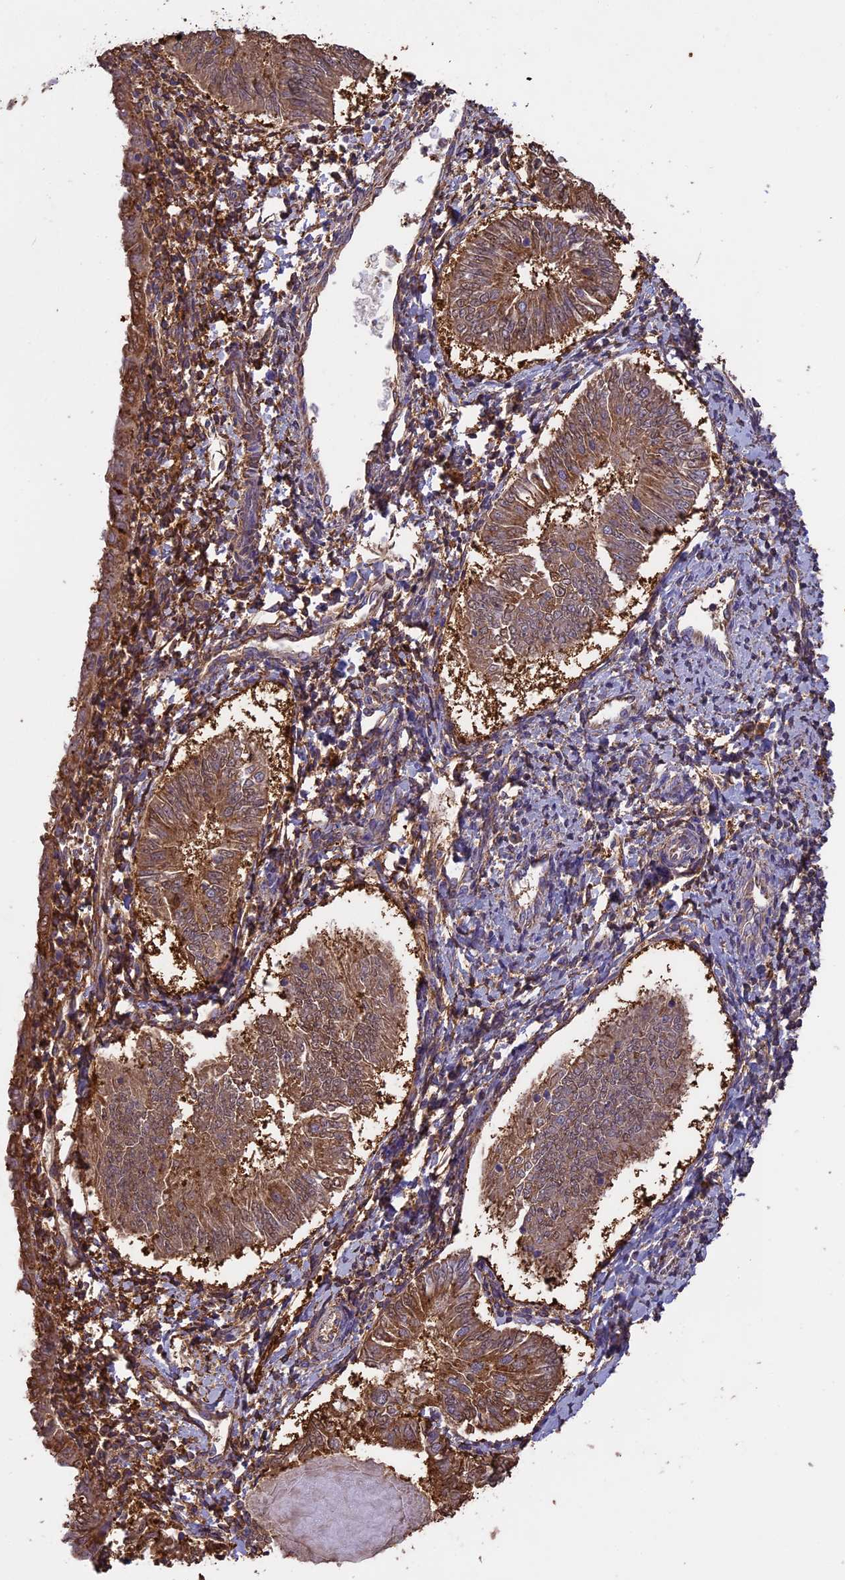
{"staining": {"intensity": "moderate", "quantity": ">75%", "location": "cytoplasmic/membranous,nuclear"}, "tissue": "endometrial cancer", "cell_type": "Tumor cells", "image_type": "cancer", "snomed": [{"axis": "morphology", "description": "Adenocarcinoma, NOS"}, {"axis": "topography", "description": "Endometrium"}], "caption": "Adenocarcinoma (endometrial) stained for a protein (brown) shows moderate cytoplasmic/membranous and nuclear positive positivity in about >75% of tumor cells.", "gene": "ARHGAP19", "patient": {"sex": "female", "age": 58}}